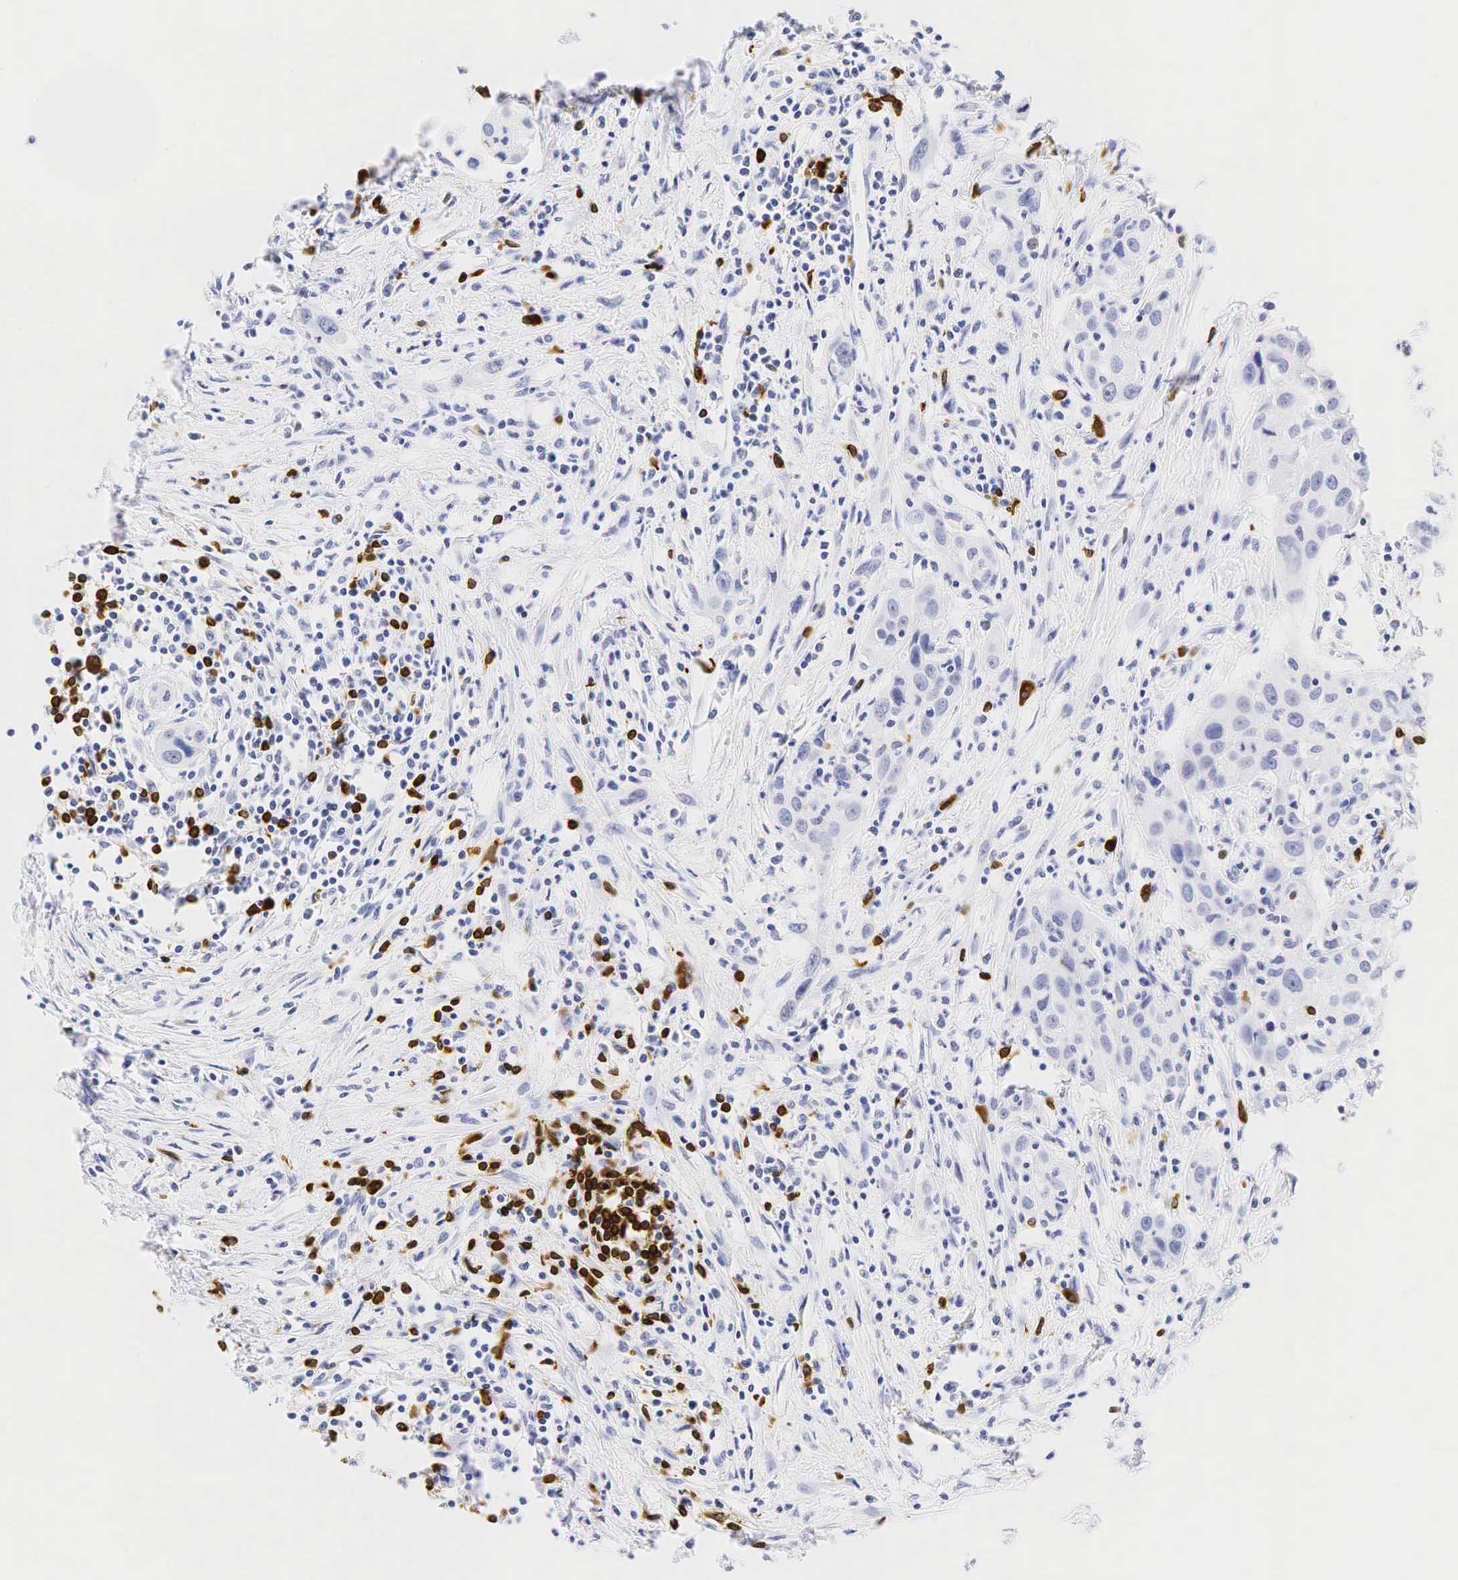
{"staining": {"intensity": "negative", "quantity": "none", "location": "none"}, "tissue": "urothelial cancer", "cell_type": "Tumor cells", "image_type": "cancer", "snomed": [{"axis": "morphology", "description": "Urothelial carcinoma, High grade"}, {"axis": "topography", "description": "Urinary bladder"}], "caption": "DAB (3,3'-diaminobenzidine) immunohistochemical staining of human high-grade urothelial carcinoma demonstrates no significant positivity in tumor cells. (DAB (3,3'-diaminobenzidine) IHC, high magnification).", "gene": "CD79A", "patient": {"sex": "male", "age": 66}}